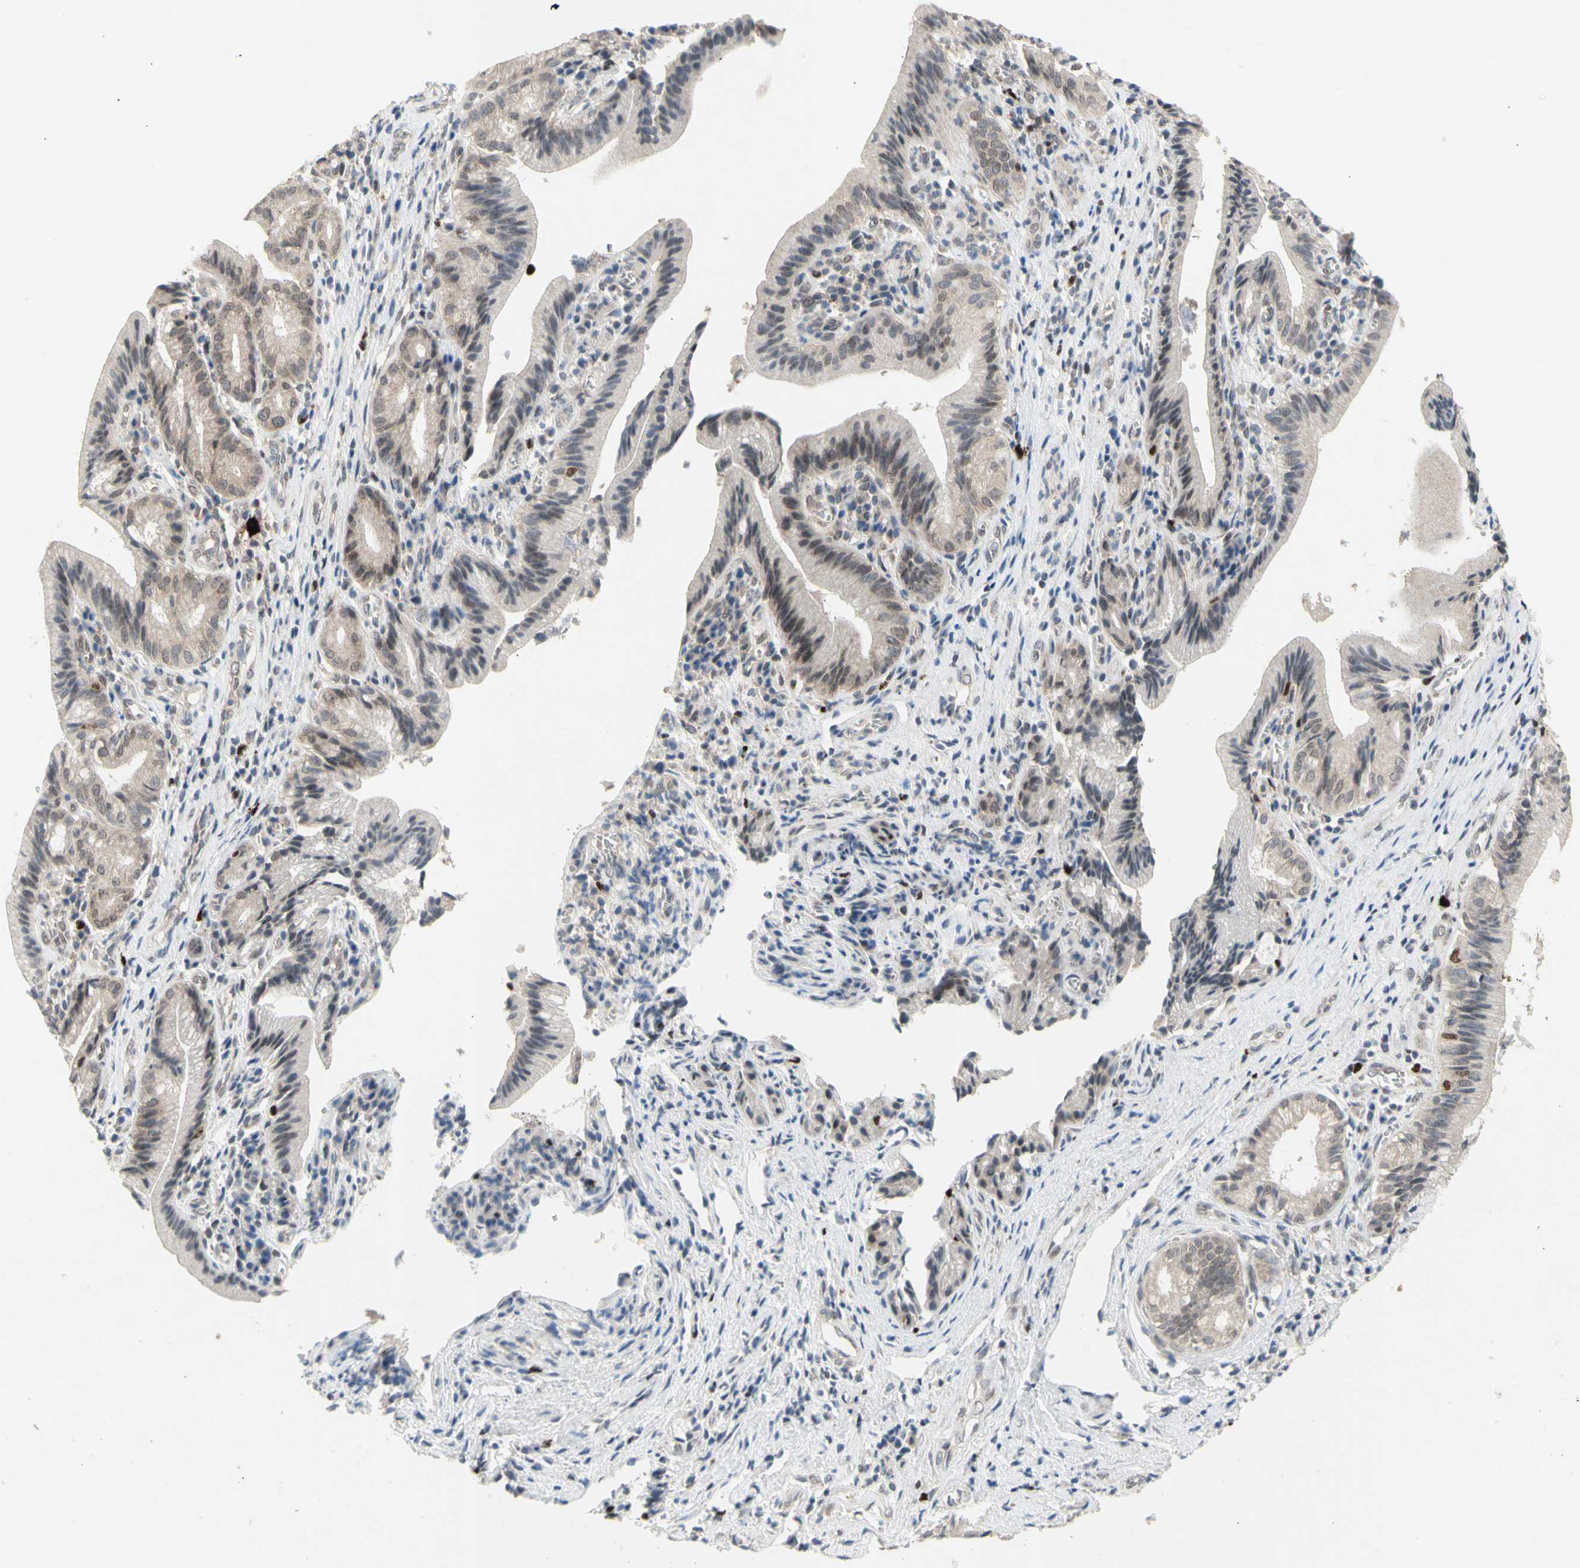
{"staining": {"intensity": "weak", "quantity": ">75%", "location": "cytoplasmic/membranous"}, "tissue": "pancreatic cancer", "cell_type": "Tumor cells", "image_type": "cancer", "snomed": [{"axis": "morphology", "description": "Adenocarcinoma, NOS"}, {"axis": "topography", "description": "Pancreas"}], "caption": "Immunohistochemistry (IHC) image of neoplastic tissue: pancreatic cancer stained using immunohistochemistry (IHC) reveals low levels of weak protein expression localized specifically in the cytoplasmic/membranous of tumor cells, appearing as a cytoplasmic/membranous brown color.", "gene": "NLRP1", "patient": {"sex": "female", "age": 75}}